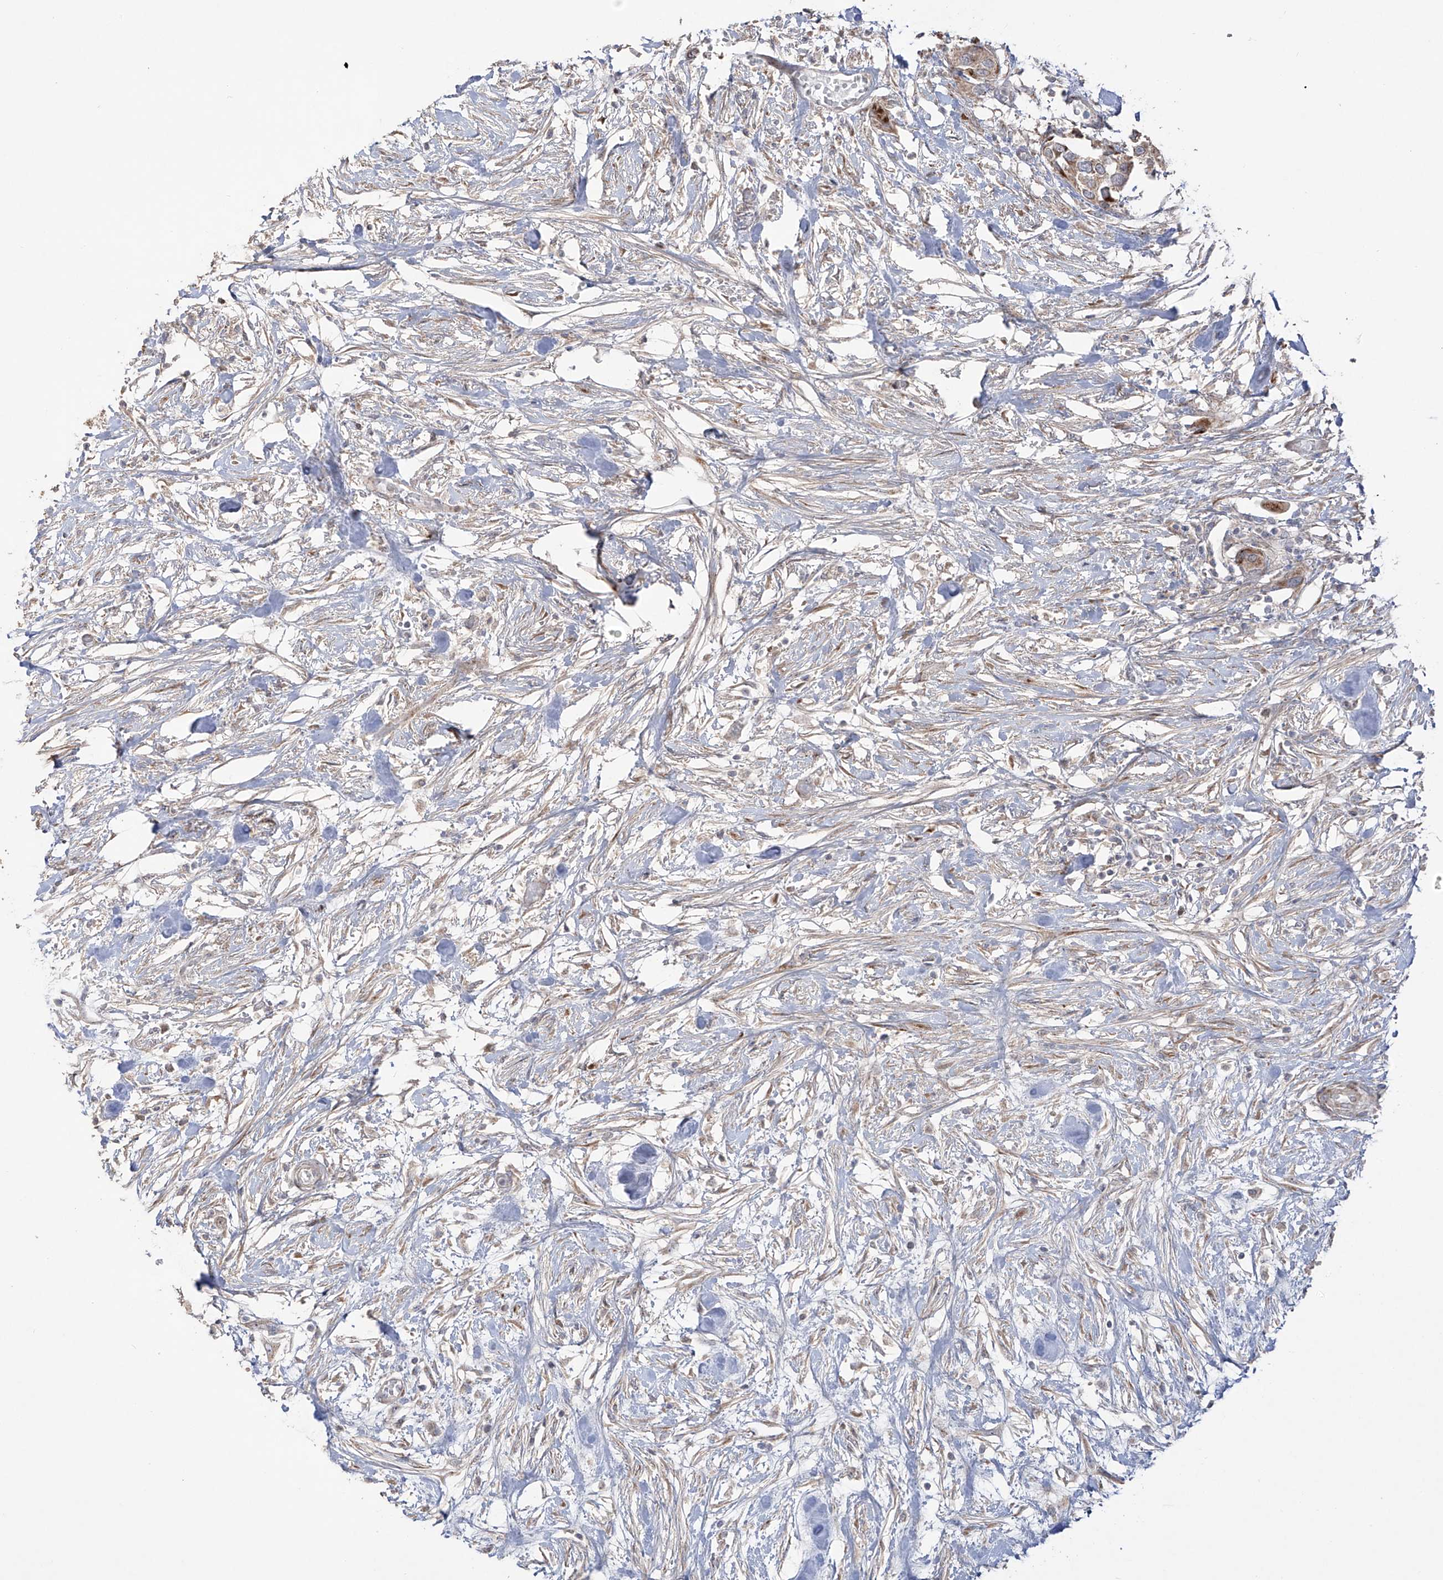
{"staining": {"intensity": "weak", "quantity": "<25%", "location": "cytoplasmic/membranous"}, "tissue": "urothelial cancer", "cell_type": "Tumor cells", "image_type": "cancer", "snomed": [{"axis": "morphology", "description": "Urothelial carcinoma, High grade"}, {"axis": "topography", "description": "Urinary bladder"}], "caption": "Immunohistochemical staining of human high-grade urothelial carcinoma displays no significant expression in tumor cells. (DAB immunohistochemistry (IHC) with hematoxylin counter stain).", "gene": "YKT6", "patient": {"sex": "male", "age": 64}}